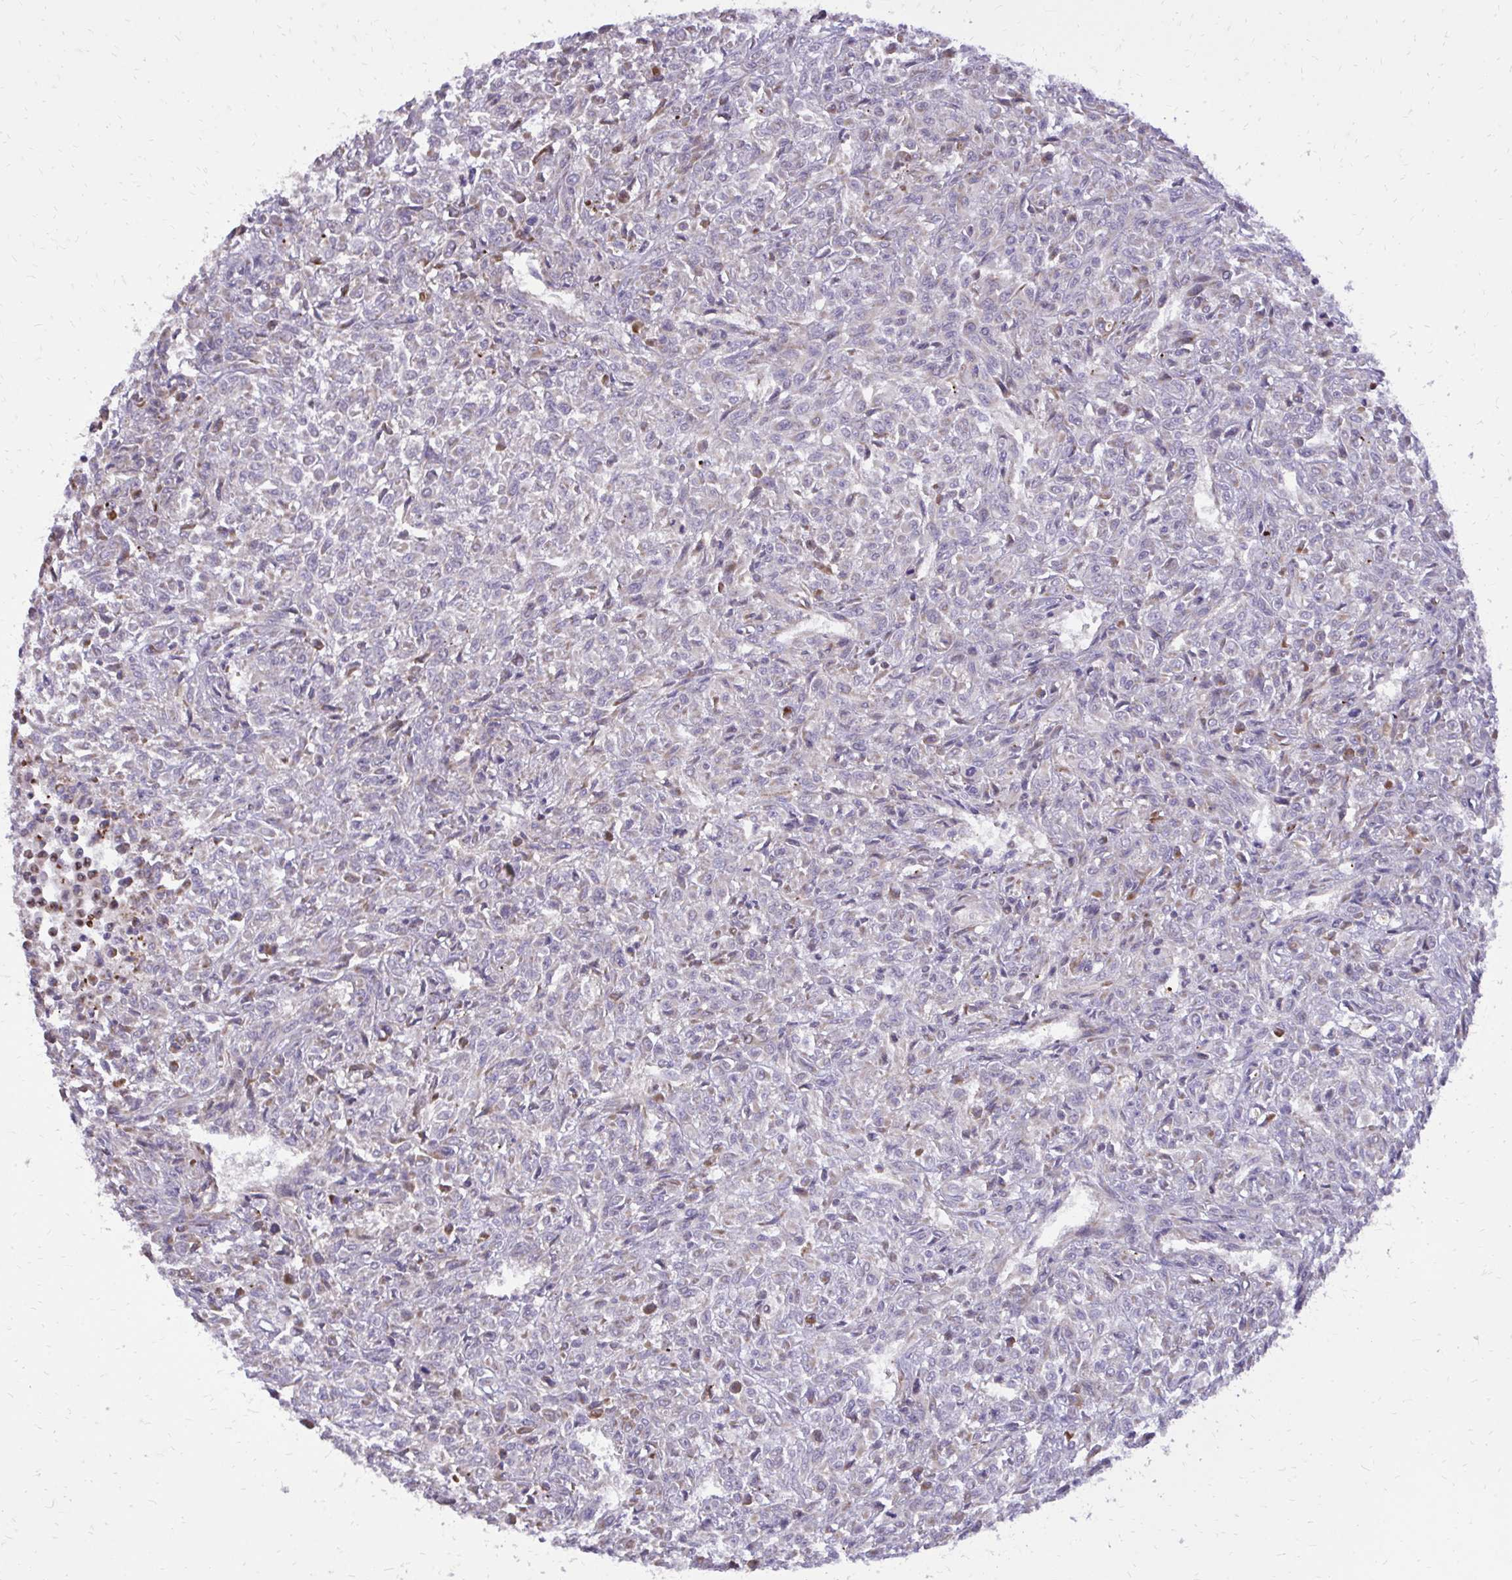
{"staining": {"intensity": "negative", "quantity": "none", "location": "none"}, "tissue": "renal cancer", "cell_type": "Tumor cells", "image_type": "cancer", "snomed": [{"axis": "morphology", "description": "Adenocarcinoma, NOS"}, {"axis": "topography", "description": "Kidney"}], "caption": "Tumor cells show no significant positivity in adenocarcinoma (renal).", "gene": "ABCC3", "patient": {"sex": "male", "age": 58}}